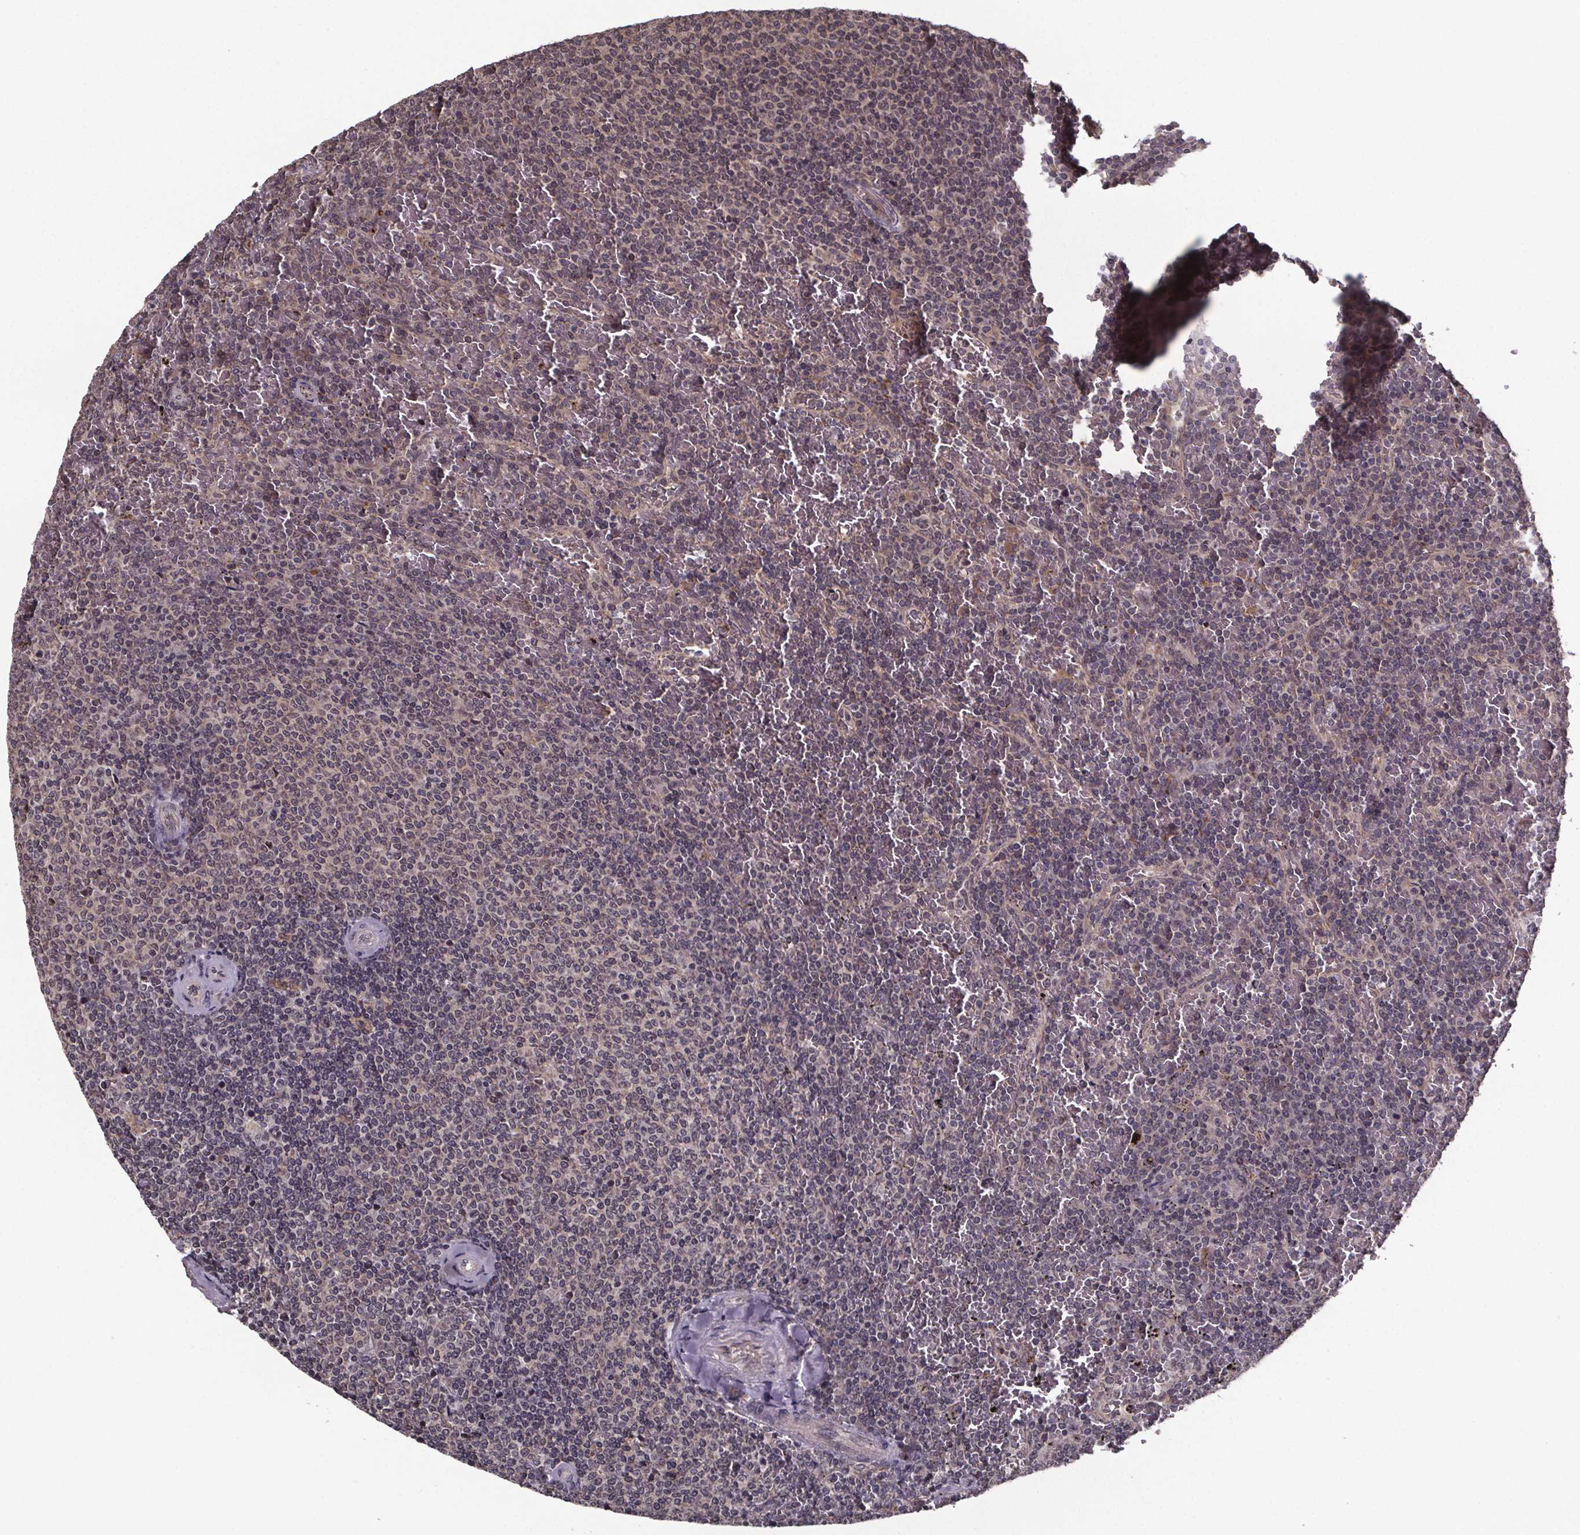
{"staining": {"intensity": "weak", "quantity": ">75%", "location": "cytoplasmic/membranous"}, "tissue": "lymphoma", "cell_type": "Tumor cells", "image_type": "cancer", "snomed": [{"axis": "morphology", "description": "Malignant lymphoma, non-Hodgkin's type, Low grade"}, {"axis": "topography", "description": "Spleen"}], "caption": "The micrograph exhibits staining of low-grade malignant lymphoma, non-Hodgkin's type, revealing weak cytoplasmic/membranous protein positivity (brown color) within tumor cells.", "gene": "SAT1", "patient": {"sex": "female", "age": 77}}